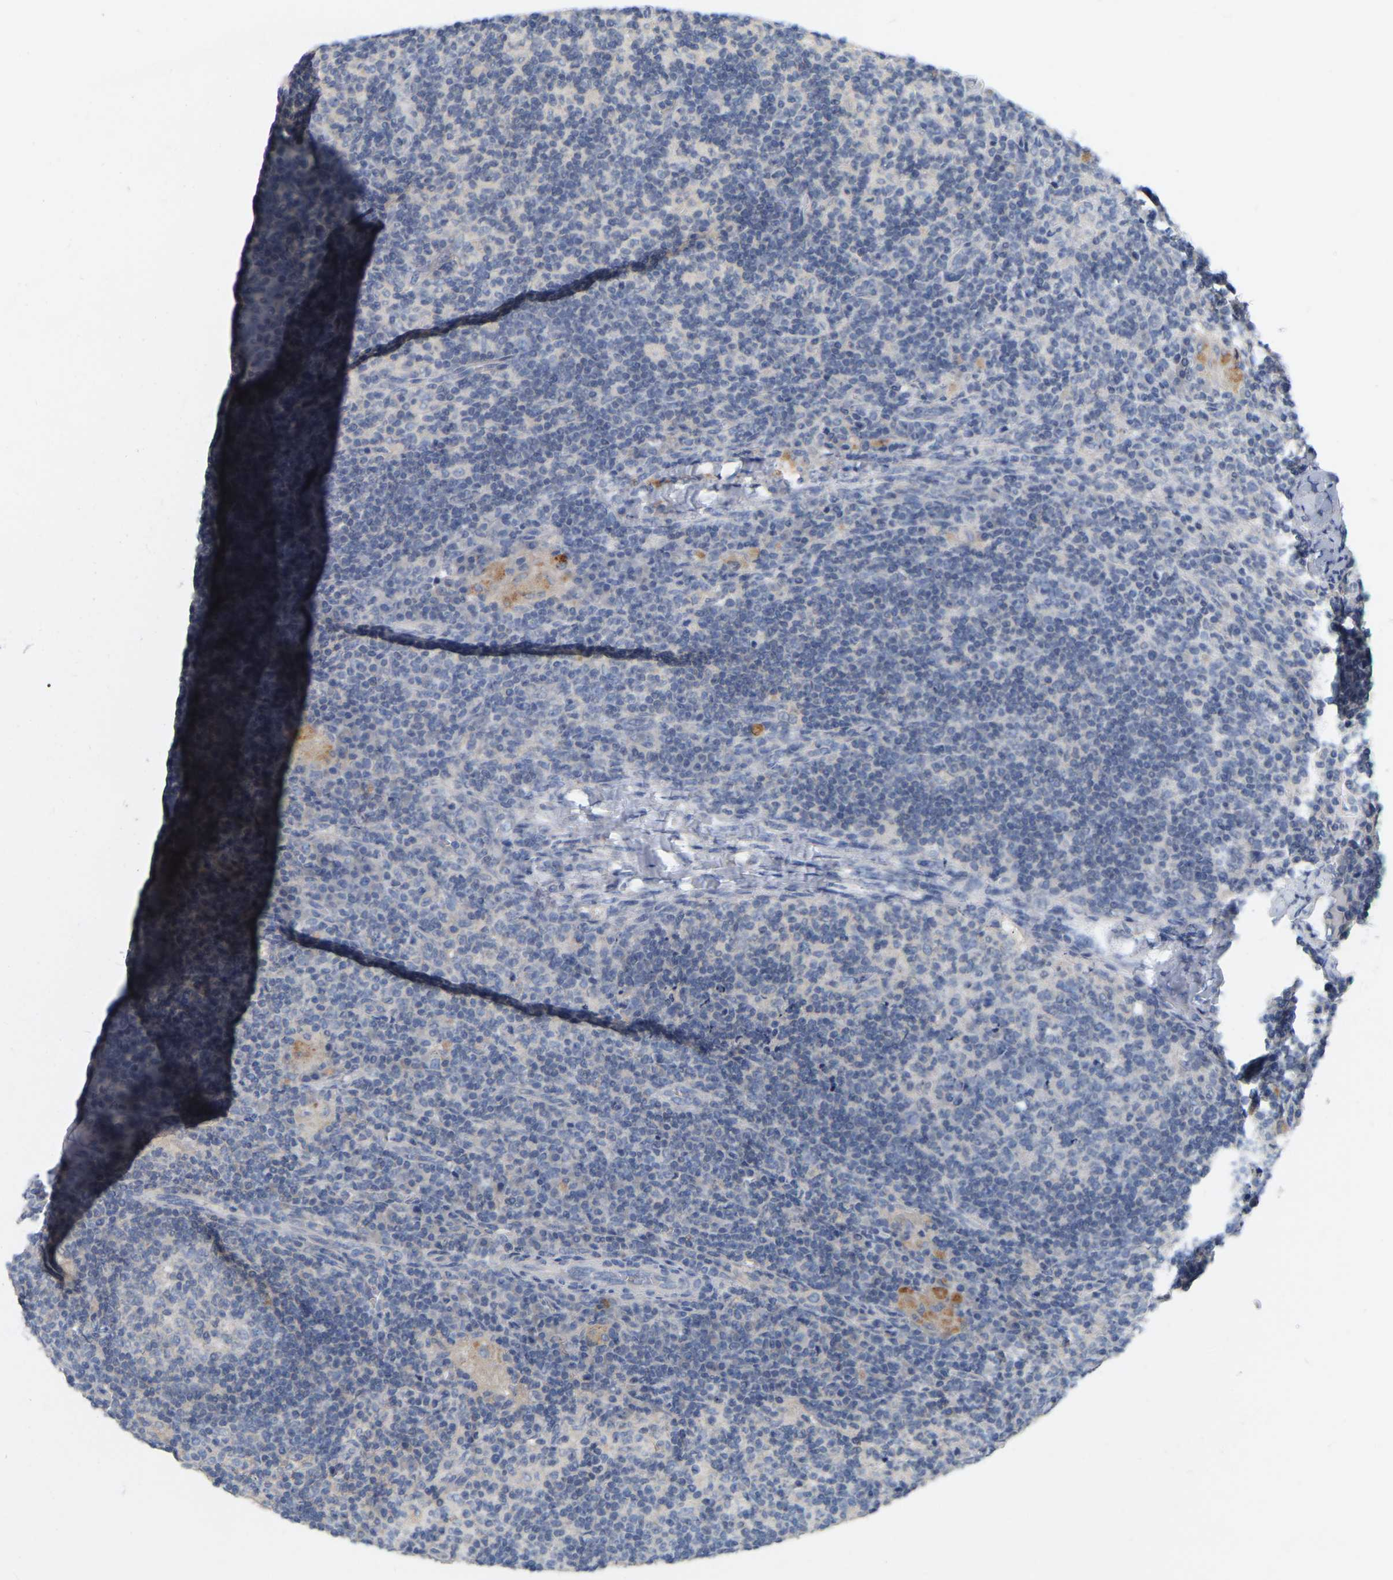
{"staining": {"intensity": "negative", "quantity": "none", "location": "none"}, "tissue": "lymph node", "cell_type": "Germinal center cells", "image_type": "normal", "snomed": [{"axis": "morphology", "description": "Normal tissue, NOS"}, {"axis": "morphology", "description": "Inflammation, NOS"}, {"axis": "topography", "description": "Lymph node"}], "caption": "A histopathology image of human lymph node is negative for staining in germinal center cells.", "gene": "WIPI2", "patient": {"sex": "male", "age": 55}}